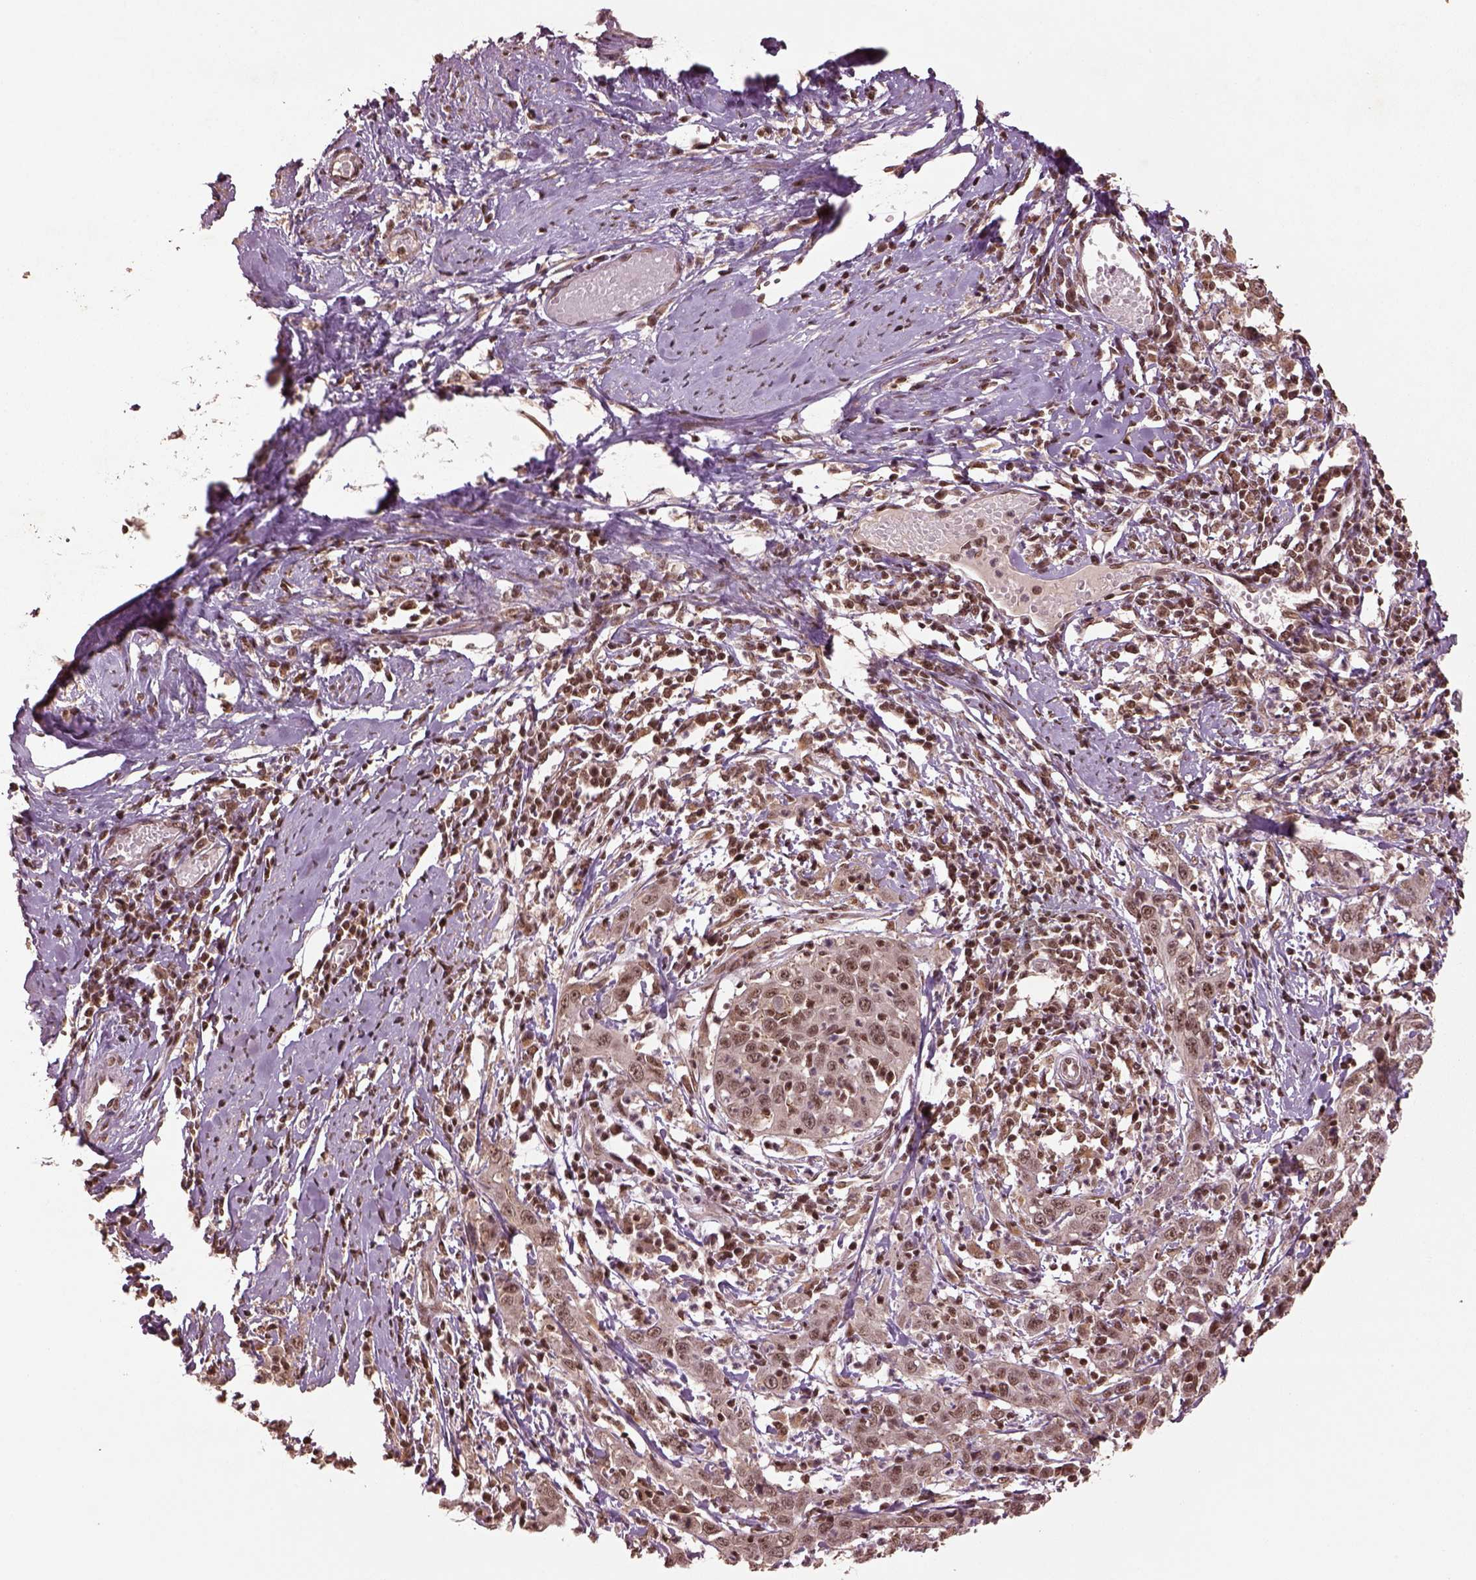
{"staining": {"intensity": "moderate", "quantity": ">75%", "location": "nuclear"}, "tissue": "cervical cancer", "cell_type": "Tumor cells", "image_type": "cancer", "snomed": [{"axis": "morphology", "description": "Squamous cell carcinoma, NOS"}, {"axis": "topography", "description": "Cervix"}], "caption": "Cervical squamous cell carcinoma stained with DAB immunohistochemistry exhibits medium levels of moderate nuclear expression in approximately >75% of tumor cells. Ihc stains the protein of interest in brown and the nuclei are stained blue.", "gene": "BRD9", "patient": {"sex": "female", "age": 46}}